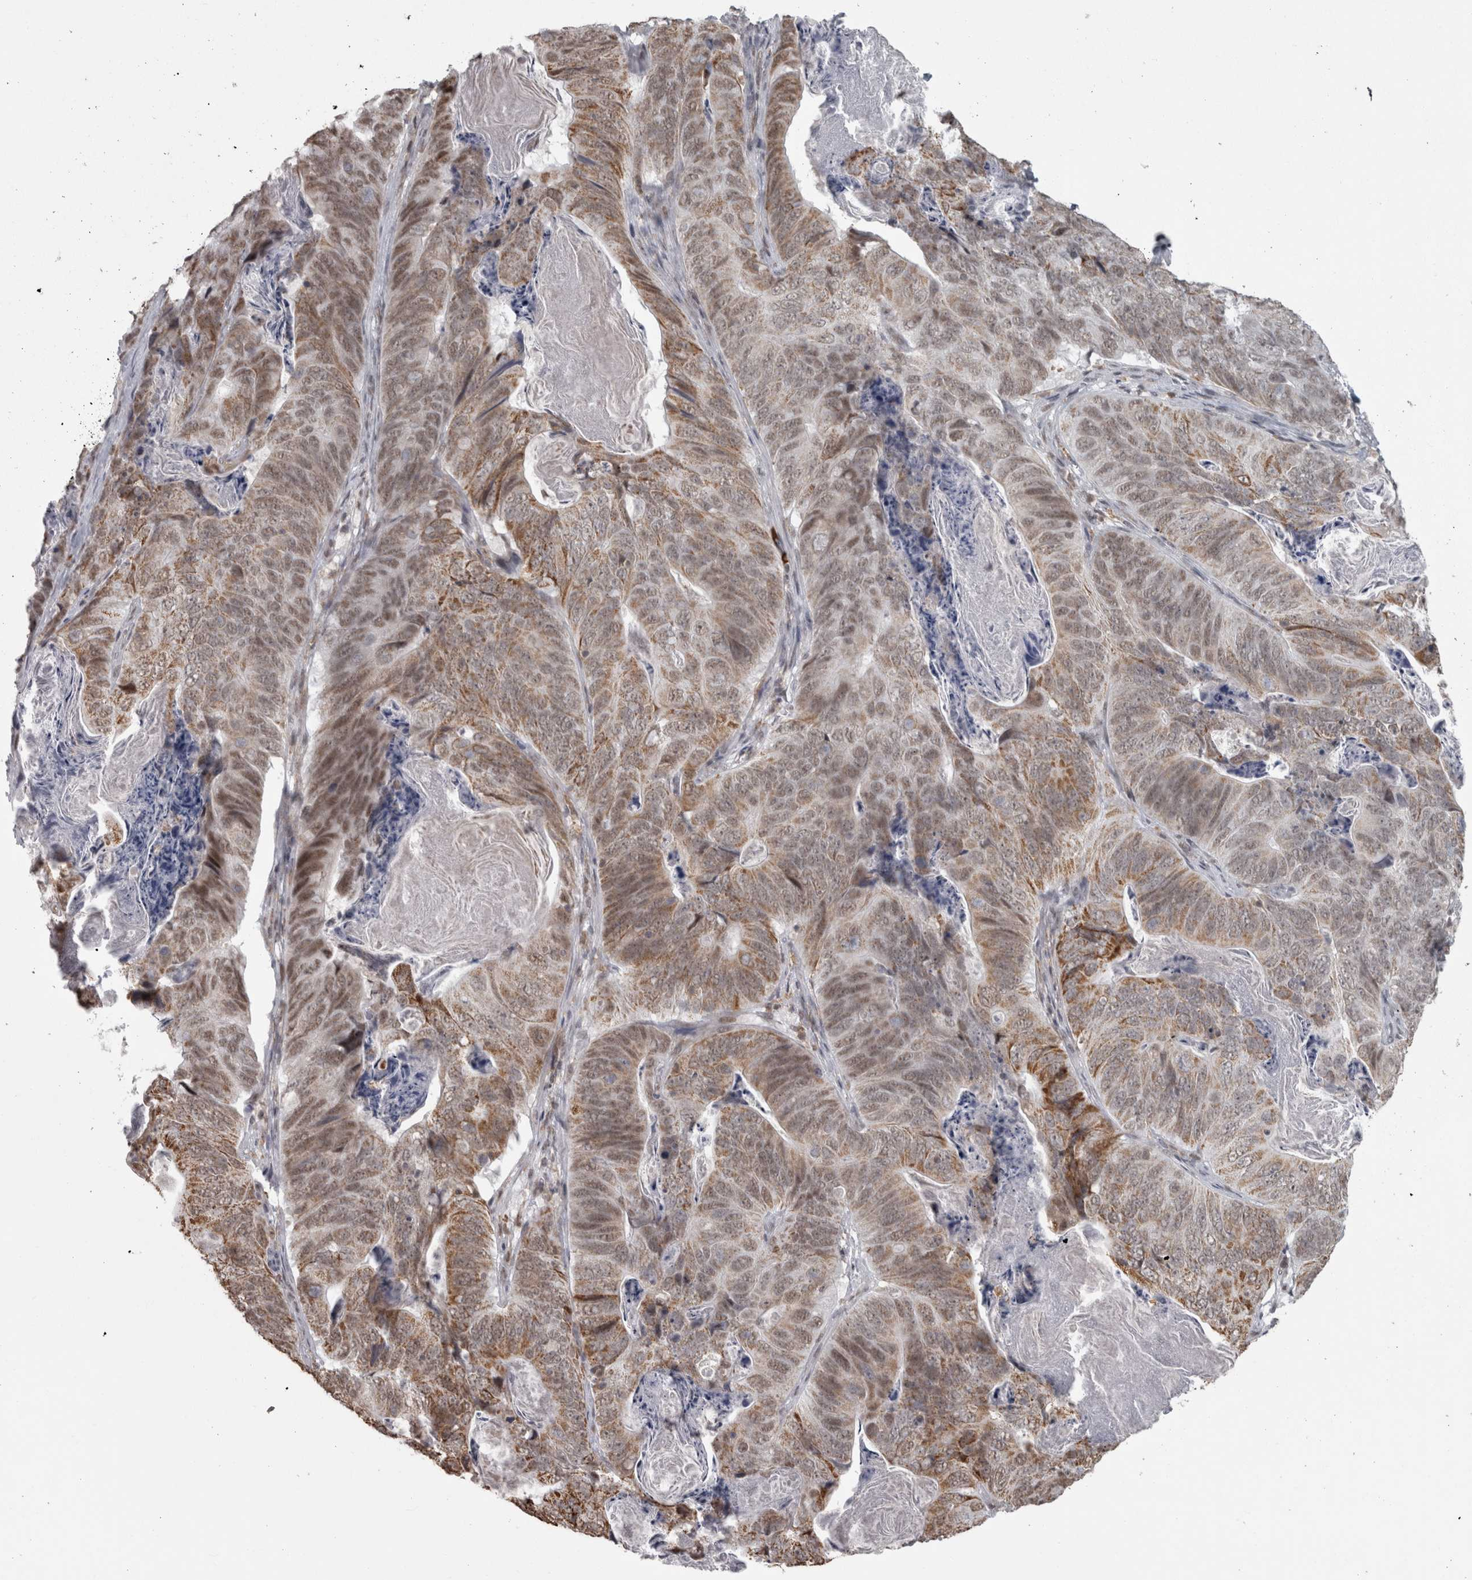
{"staining": {"intensity": "moderate", "quantity": ">75%", "location": "cytoplasmic/membranous,nuclear"}, "tissue": "stomach cancer", "cell_type": "Tumor cells", "image_type": "cancer", "snomed": [{"axis": "morphology", "description": "Normal tissue, NOS"}, {"axis": "morphology", "description": "Adenocarcinoma, NOS"}, {"axis": "topography", "description": "Stomach"}], "caption": "Immunohistochemistry staining of stomach cancer, which exhibits medium levels of moderate cytoplasmic/membranous and nuclear staining in about >75% of tumor cells indicating moderate cytoplasmic/membranous and nuclear protein staining. The staining was performed using DAB (3,3'-diaminobenzidine) (brown) for protein detection and nuclei were counterstained in hematoxylin (blue).", "gene": "MICU3", "patient": {"sex": "female", "age": 89}}